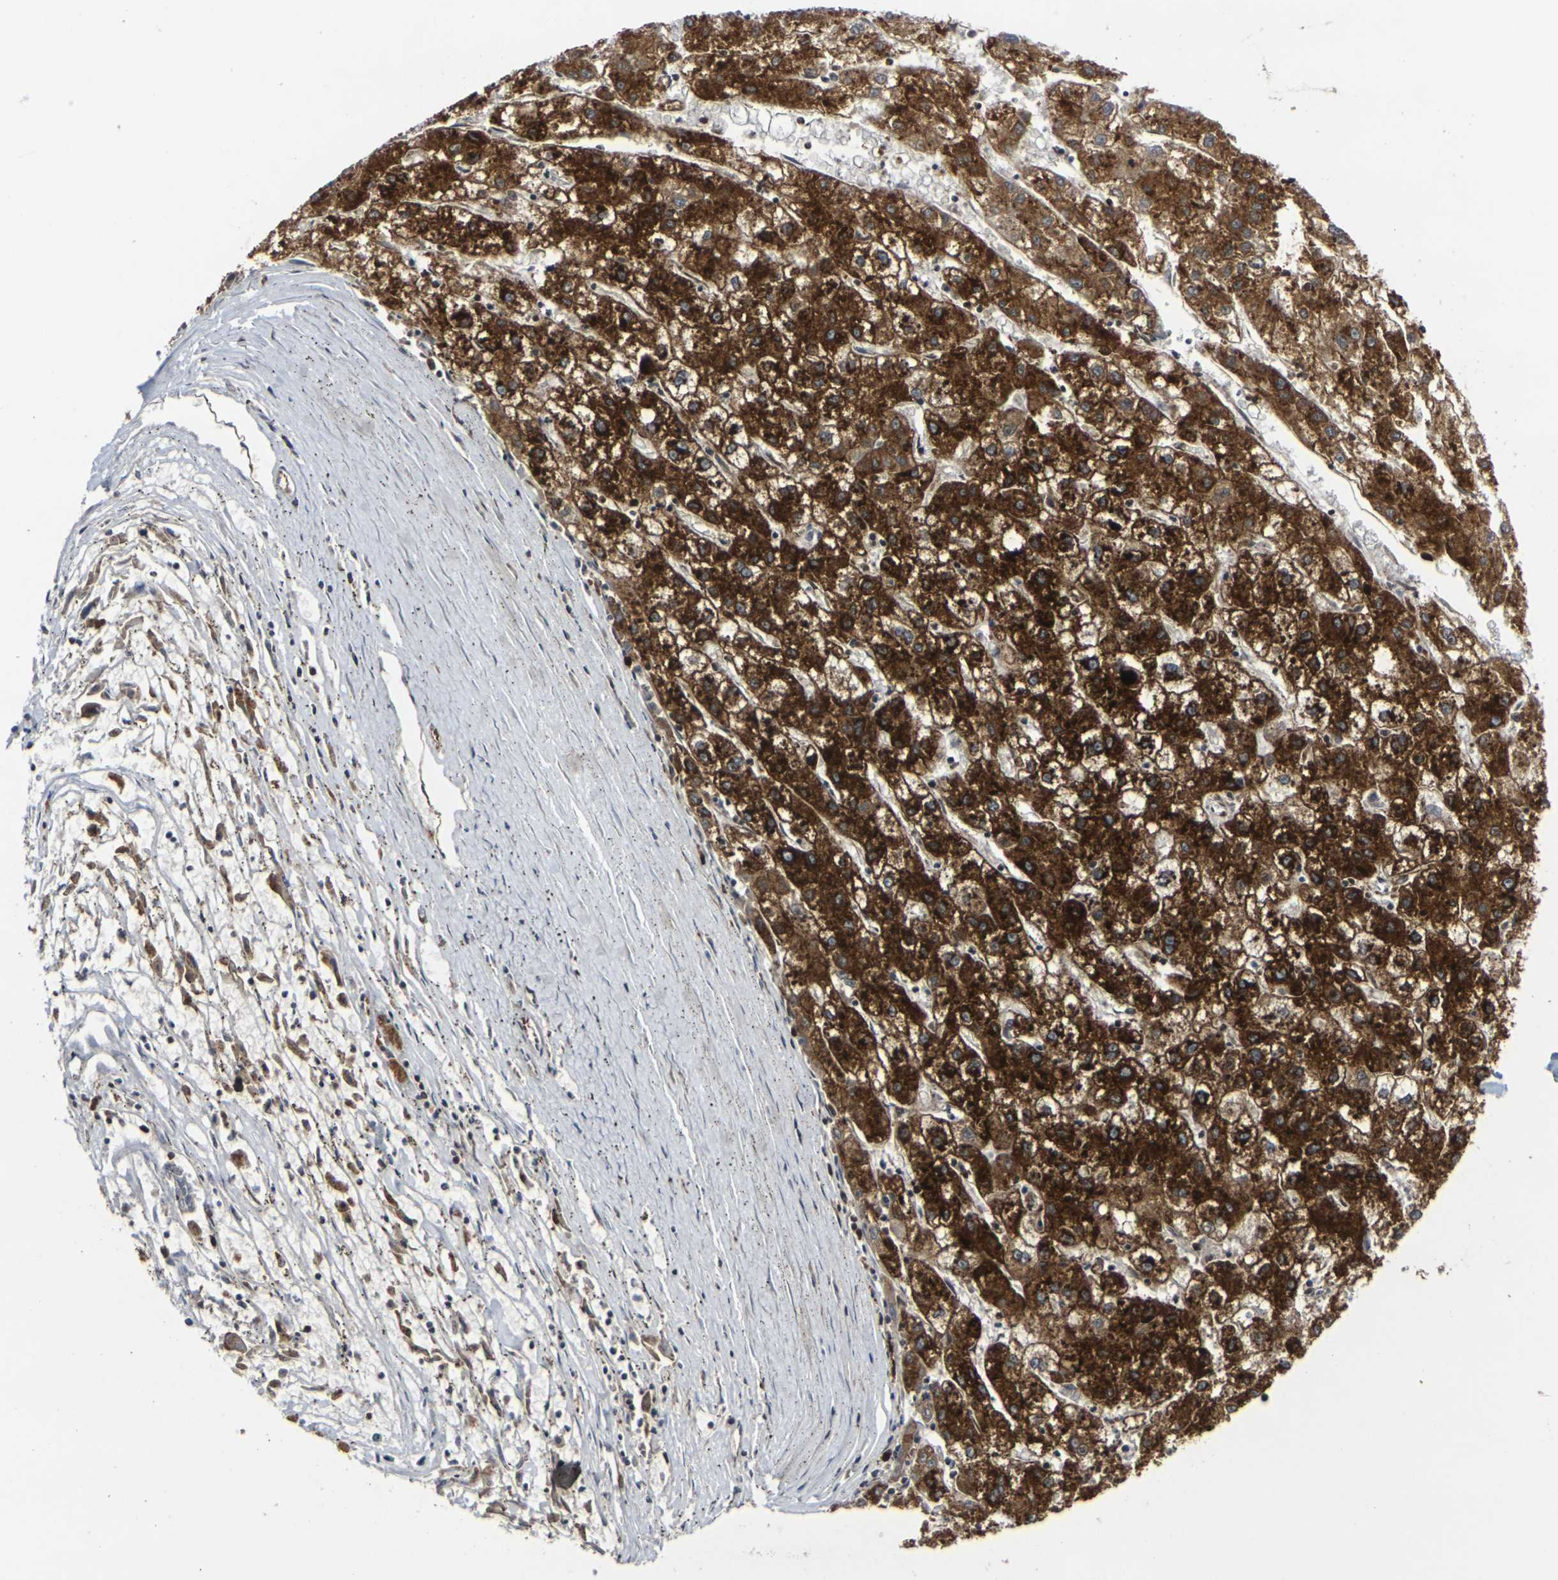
{"staining": {"intensity": "strong", "quantity": ">75%", "location": "cytoplasmic/membranous"}, "tissue": "liver cancer", "cell_type": "Tumor cells", "image_type": "cancer", "snomed": [{"axis": "morphology", "description": "Carcinoma, Hepatocellular, NOS"}, {"axis": "topography", "description": "Liver"}], "caption": "This histopathology image shows immunohistochemistry staining of human liver hepatocellular carcinoma, with high strong cytoplasmic/membranous staining in approximately >75% of tumor cells.", "gene": "MARCHF2", "patient": {"sex": "male", "age": 72}}